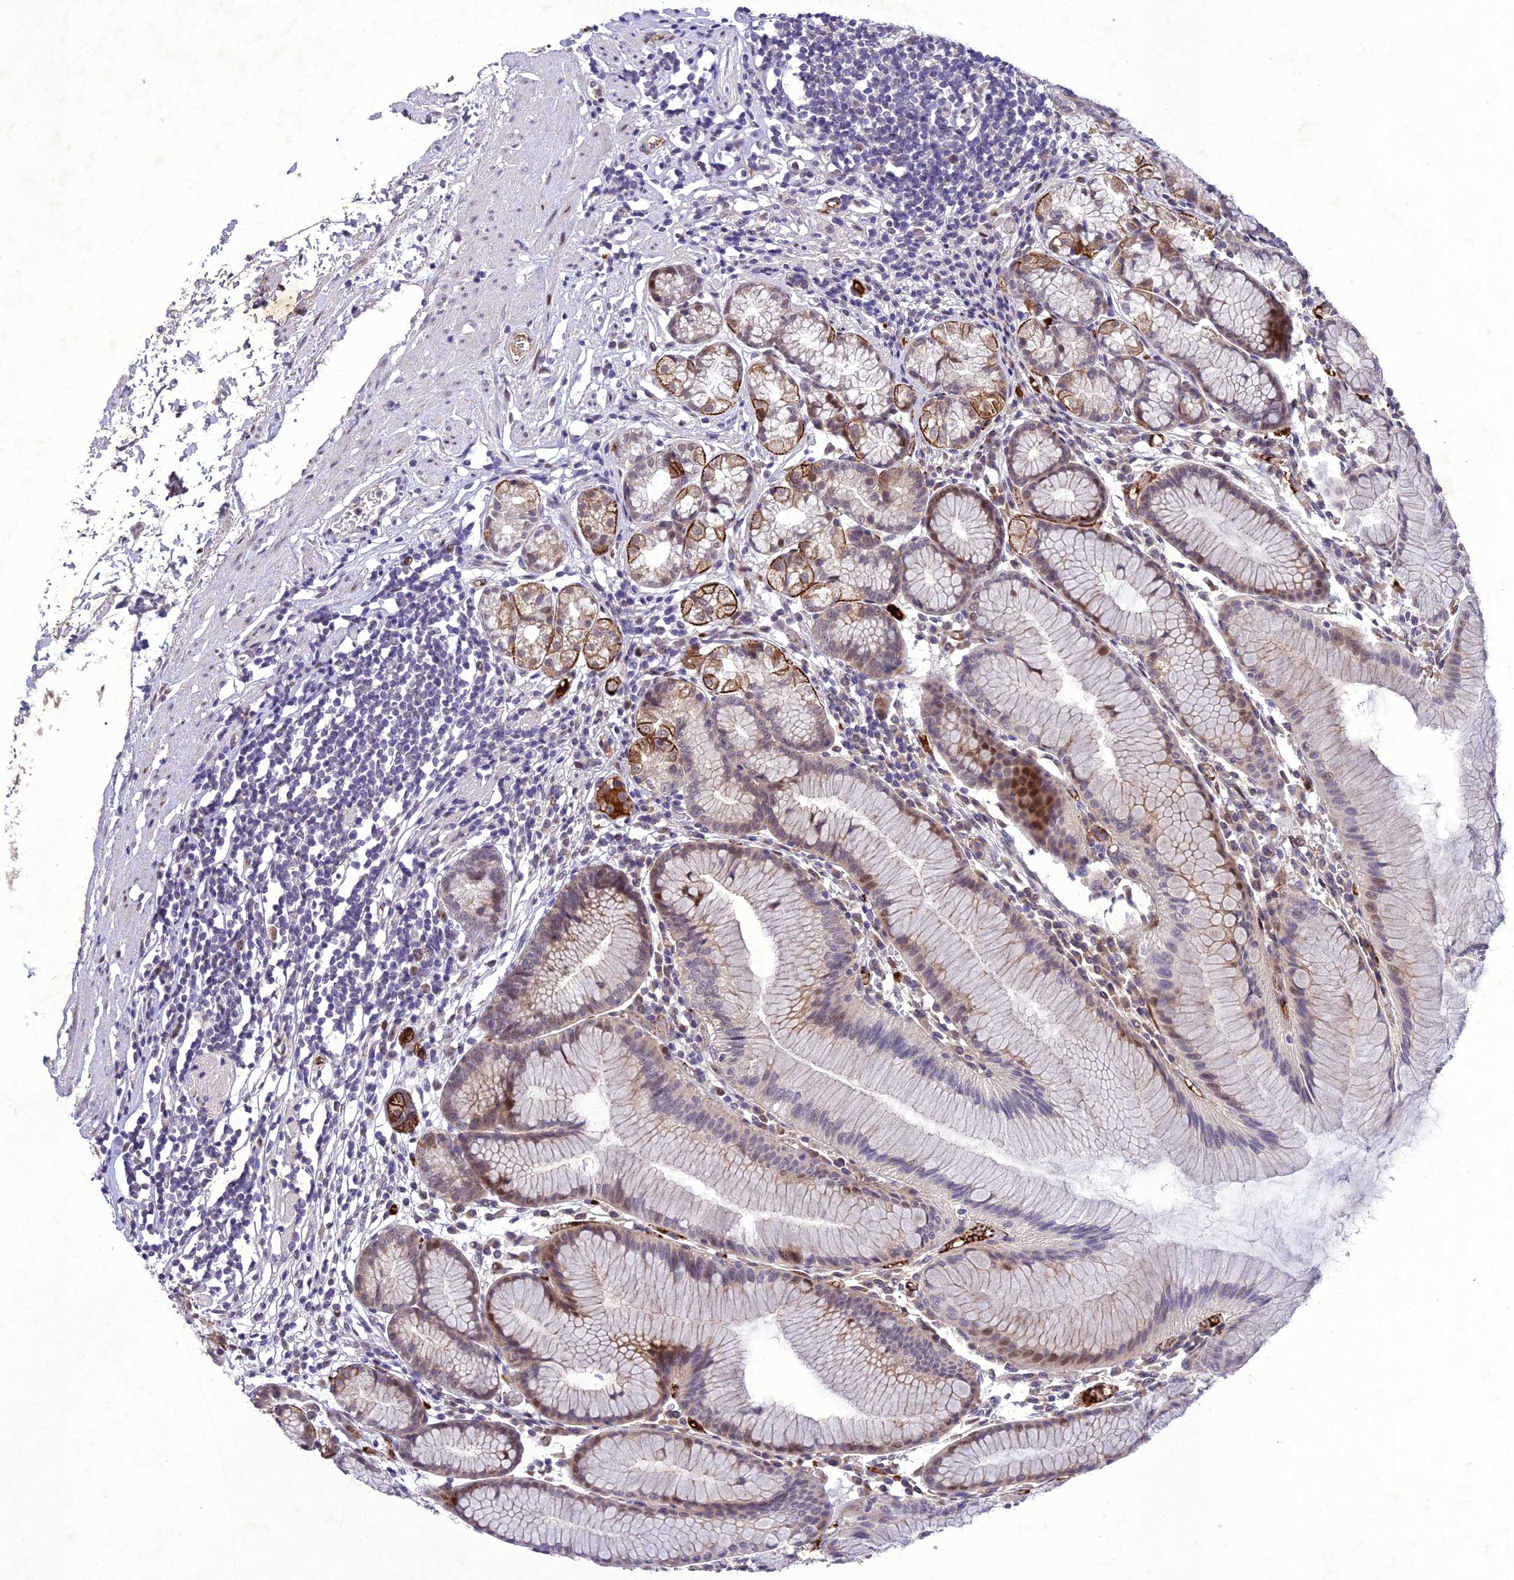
{"staining": {"intensity": "moderate", "quantity": "<25%", "location": "cytoplasmic/membranous,nuclear"}, "tissue": "stomach", "cell_type": "Glandular cells", "image_type": "normal", "snomed": [{"axis": "morphology", "description": "Normal tissue, NOS"}, {"axis": "topography", "description": "Stomach"}], "caption": "Protein staining of normal stomach reveals moderate cytoplasmic/membranous,nuclear staining in about <25% of glandular cells.", "gene": "ANKRD52", "patient": {"sex": "female", "age": 57}}